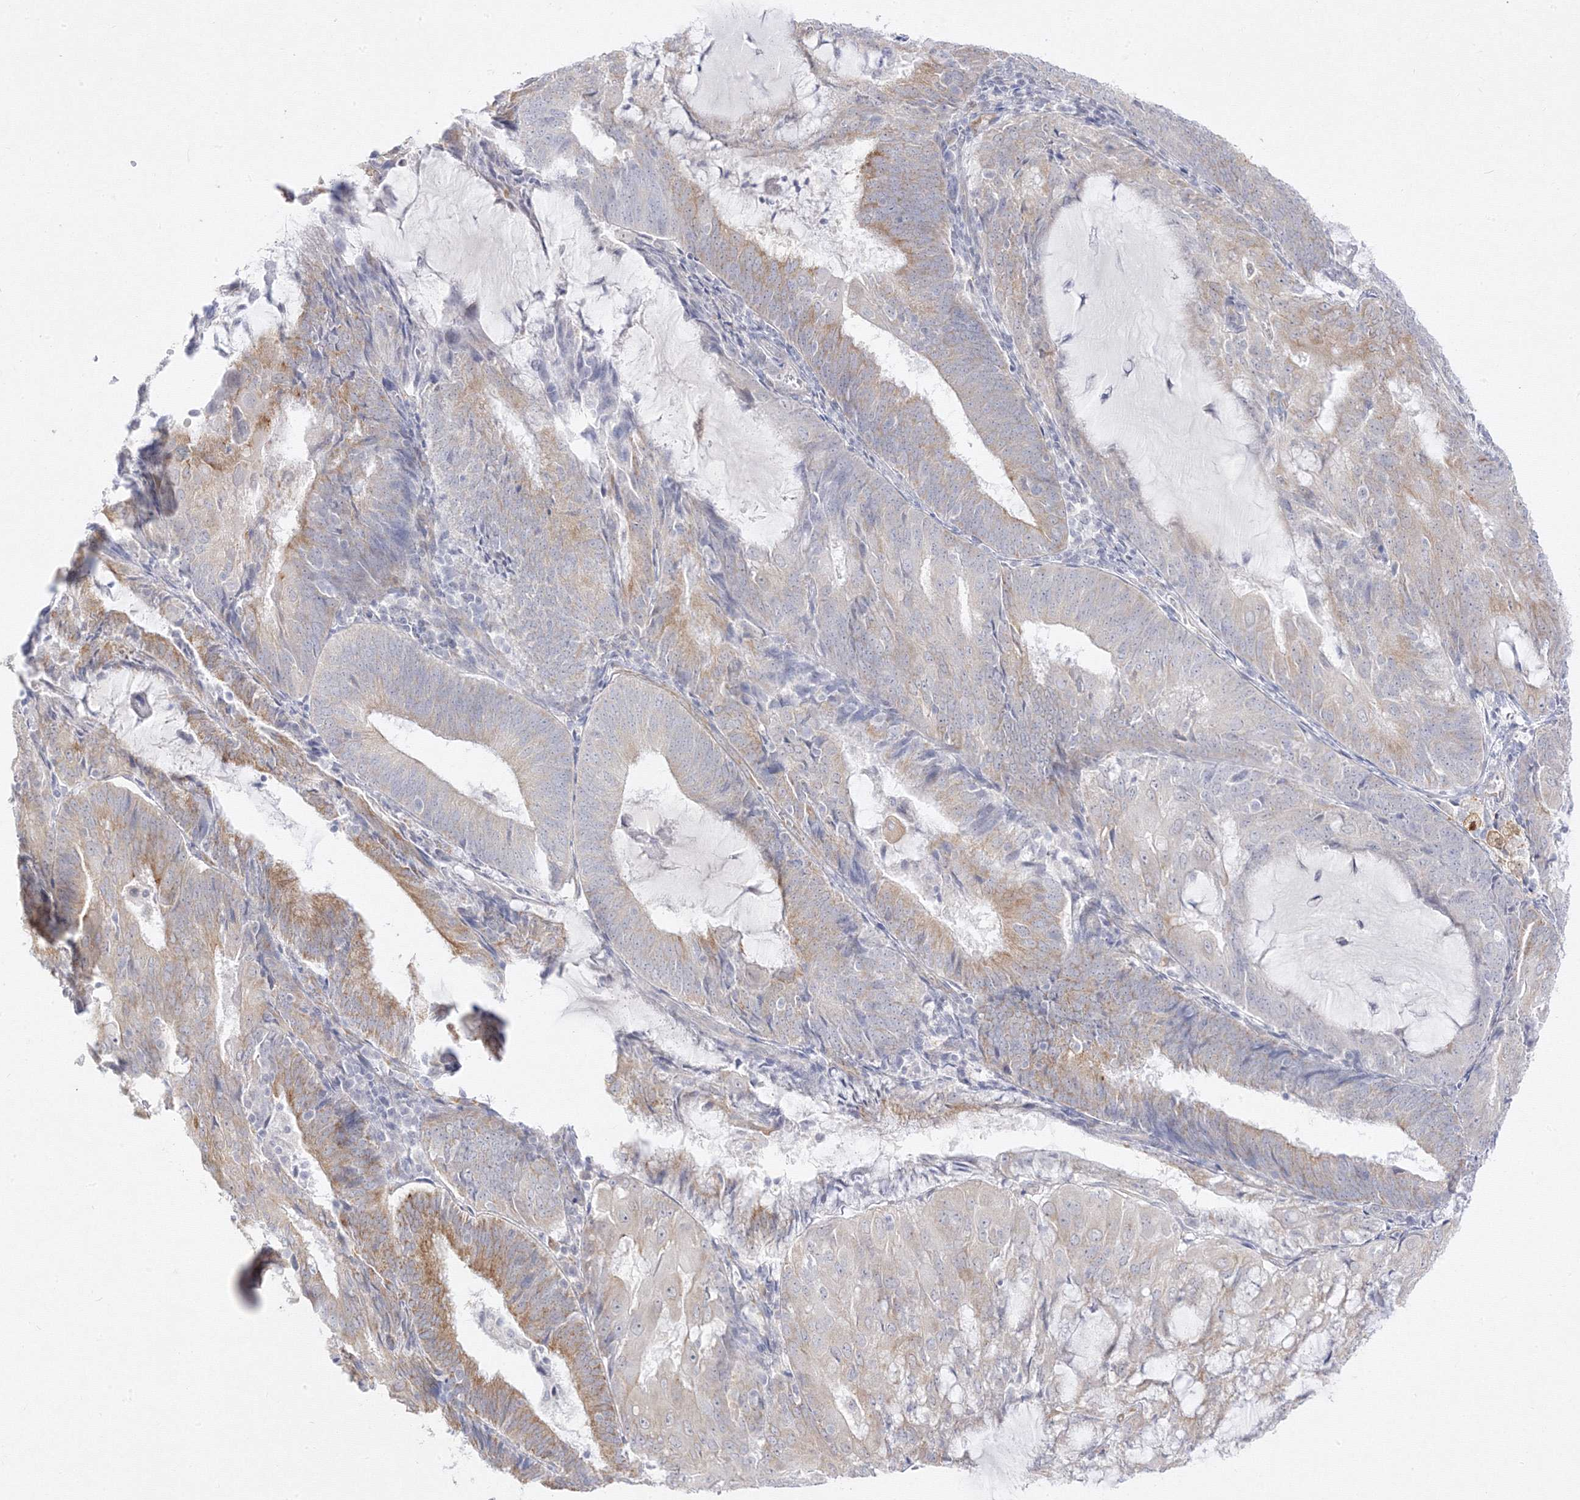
{"staining": {"intensity": "moderate", "quantity": "<25%", "location": "cytoplasmic/membranous"}, "tissue": "endometrial cancer", "cell_type": "Tumor cells", "image_type": "cancer", "snomed": [{"axis": "morphology", "description": "Adenocarcinoma, NOS"}, {"axis": "topography", "description": "Endometrium"}], "caption": "High-magnification brightfield microscopy of endometrial adenocarcinoma stained with DAB (brown) and counterstained with hematoxylin (blue). tumor cells exhibit moderate cytoplasmic/membranous staining is seen in approximately<25% of cells. The staining was performed using DAB to visualize the protein expression in brown, while the nuclei were stained in blue with hematoxylin (Magnification: 20x).", "gene": "C2CD2", "patient": {"sex": "female", "age": 81}}